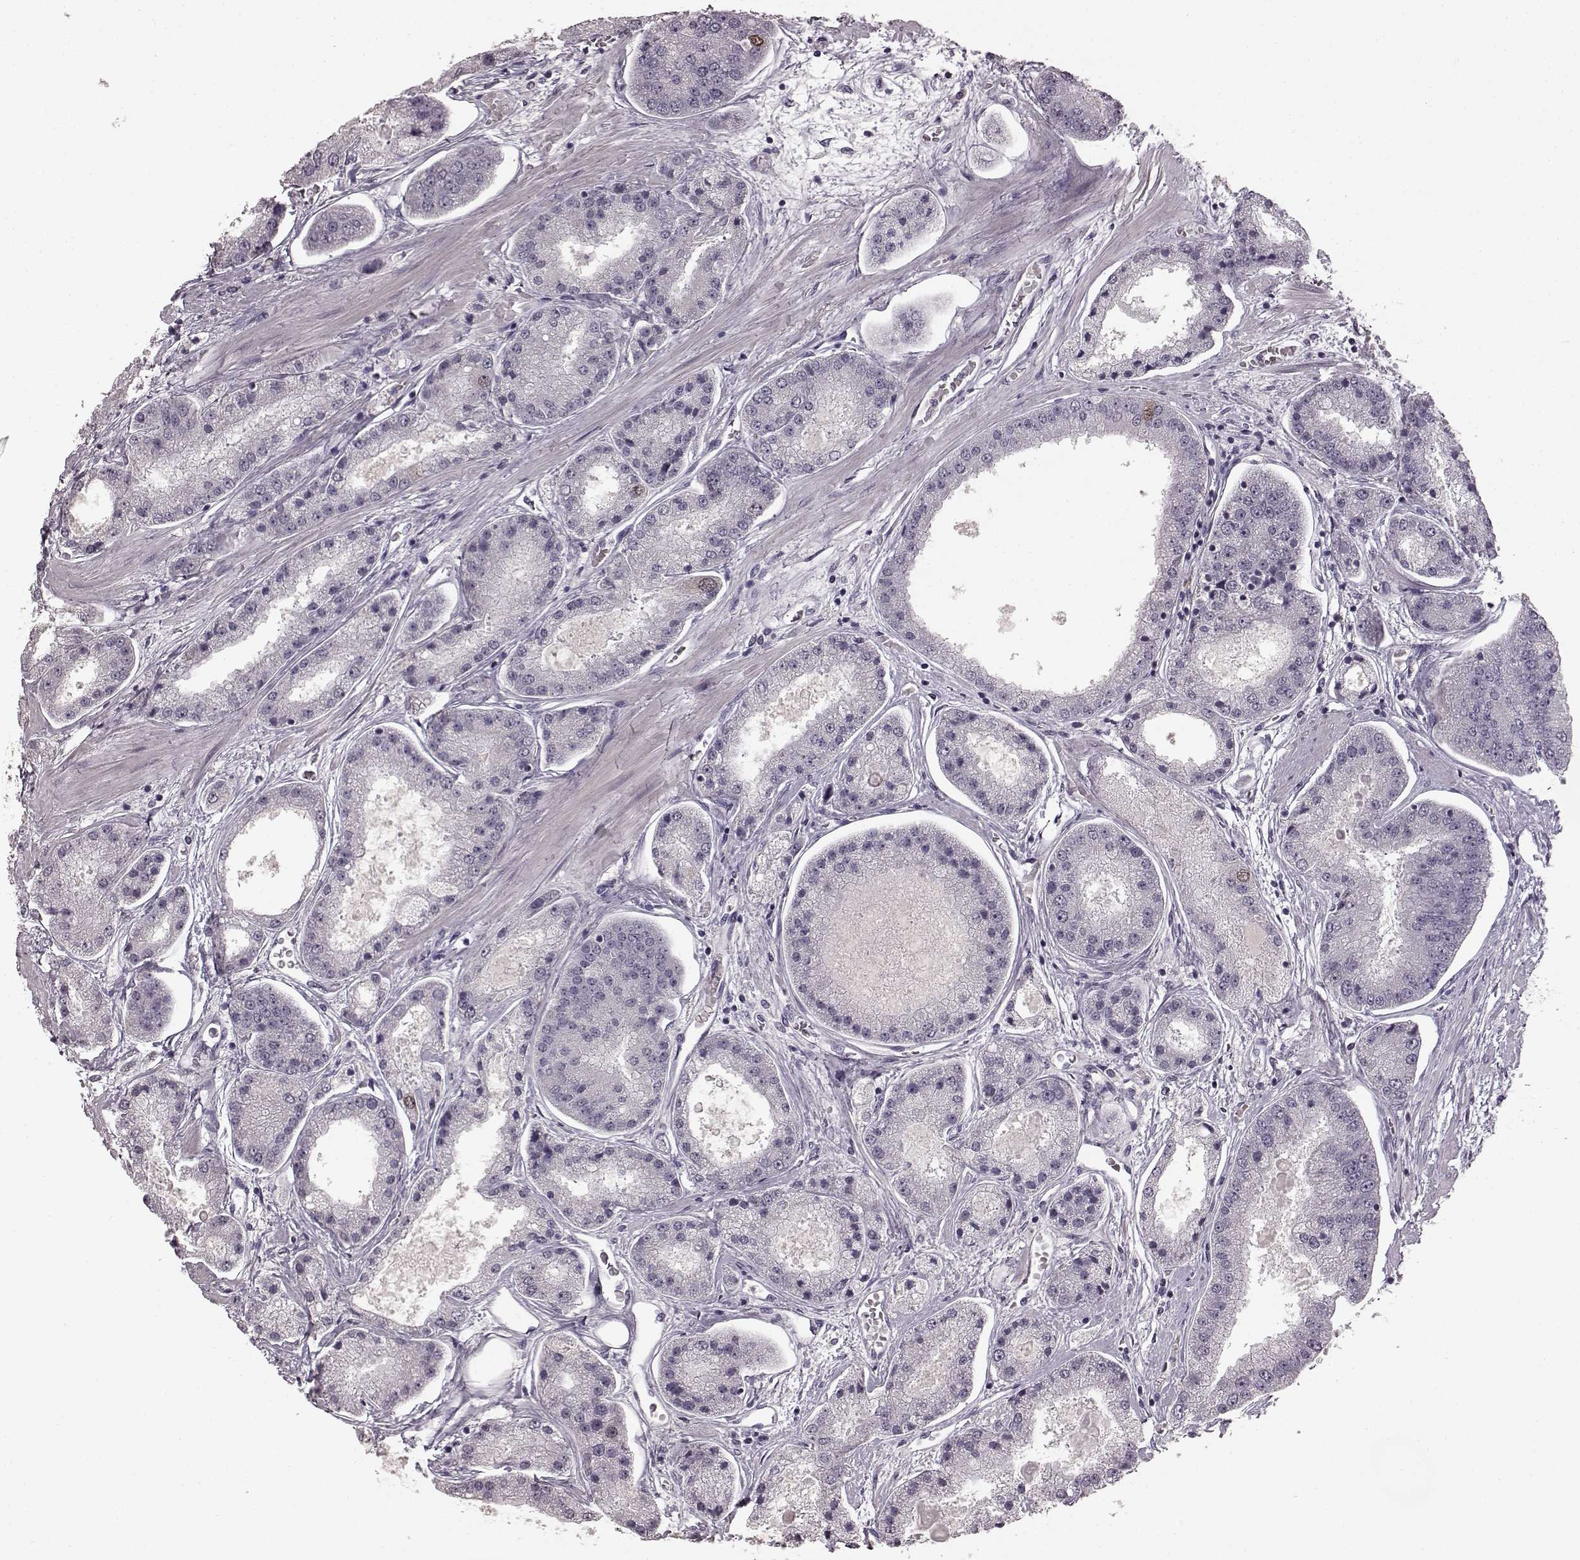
{"staining": {"intensity": "moderate", "quantity": "<25%", "location": "nuclear"}, "tissue": "prostate cancer", "cell_type": "Tumor cells", "image_type": "cancer", "snomed": [{"axis": "morphology", "description": "Adenocarcinoma, High grade"}, {"axis": "topography", "description": "Prostate"}], "caption": "This is an image of immunohistochemistry (IHC) staining of prostate cancer, which shows moderate positivity in the nuclear of tumor cells.", "gene": "CCNA2", "patient": {"sex": "male", "age": 67}}